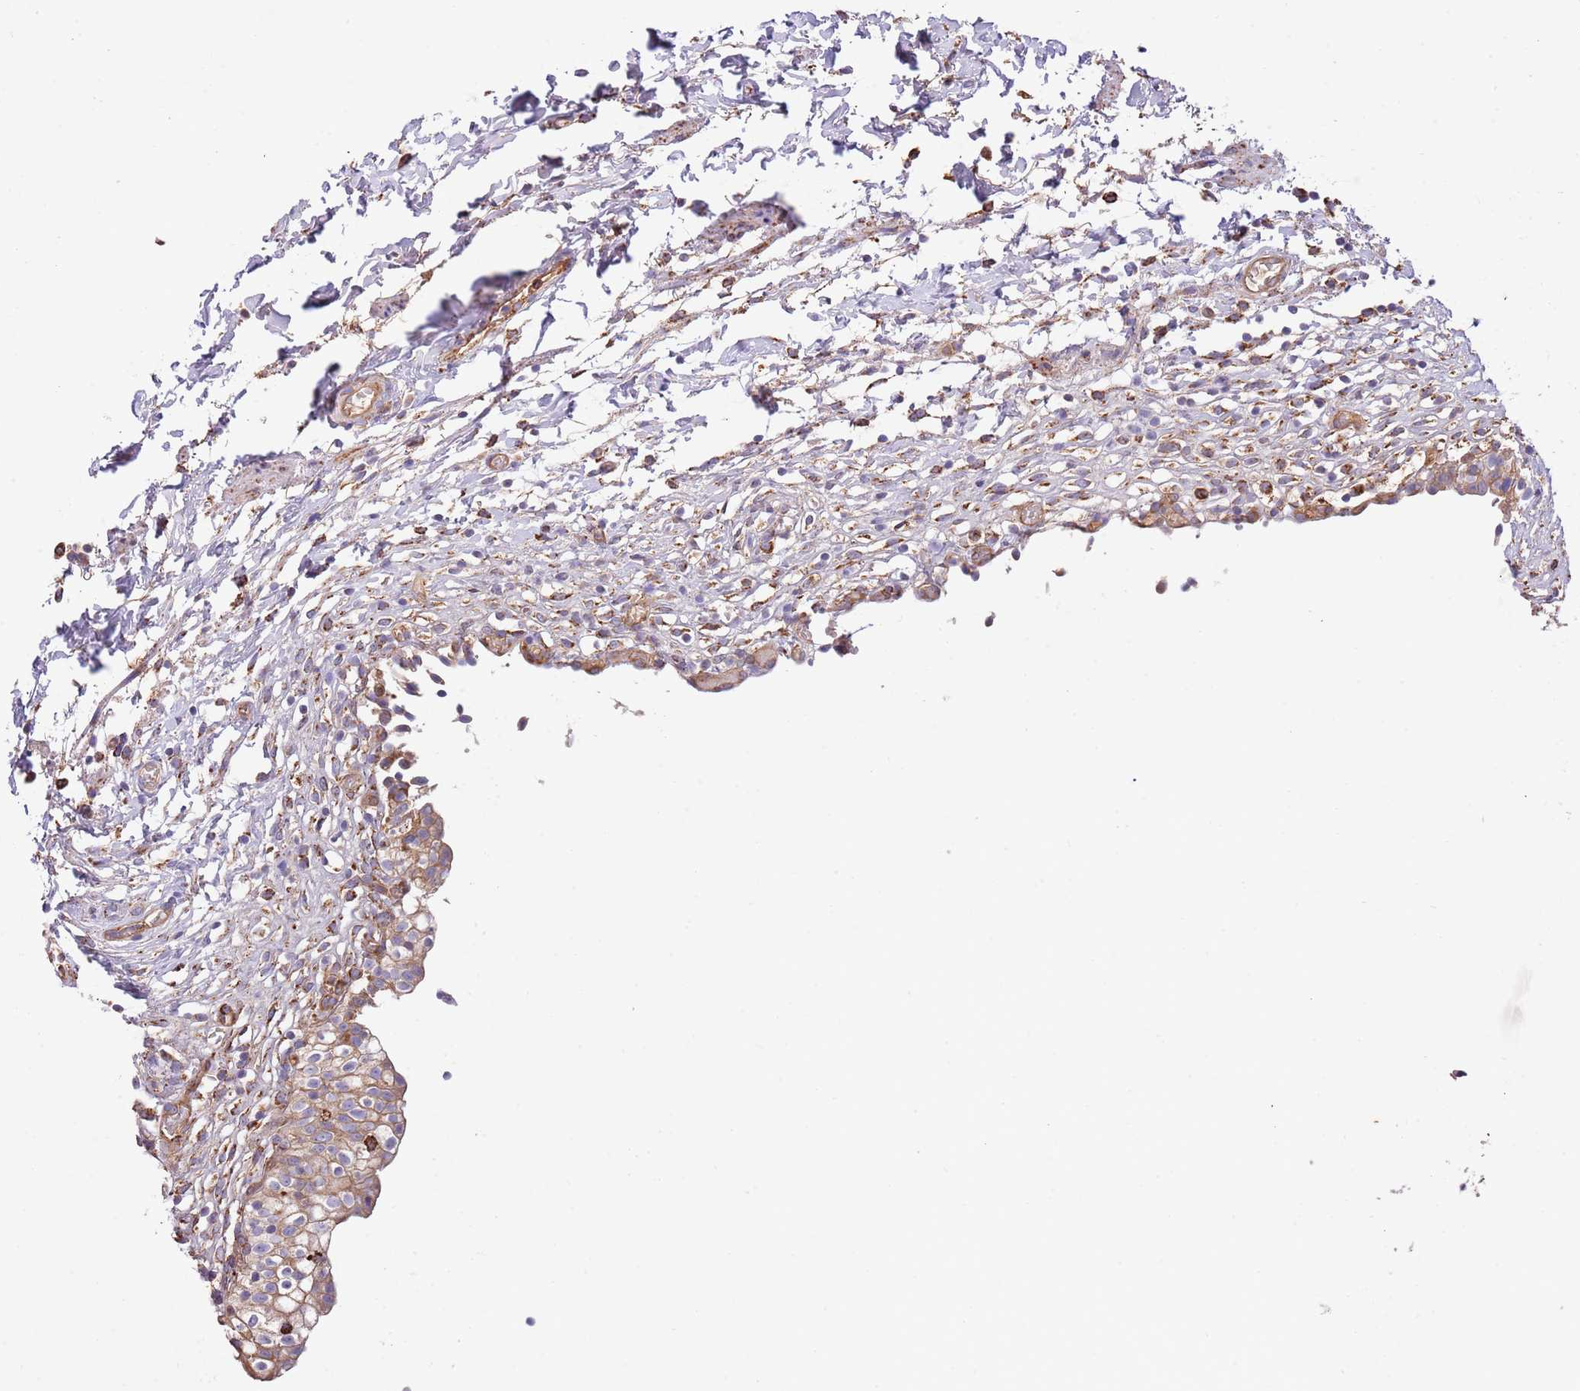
{"staining": {"intensity": "moderate", "quantity": ">75%", "location": "cytoplasmic/membranous"}, "tissue": "urinary bladder", "cell_type": "Urothelial cells", "image_type": "normal", "snomed": [{"axis": "morphology", "description": "Normal tissue, NOS"}, {"axis": "topography", "description": "Urinary bladder"}, {"axis": "topography", "description": "Peripheral nerve tissue"}], "caption": "Immunohistochemistry (IHC) histopathology image of normal urinary bladder: urinary bladder stained using immunohistochemistry (IHC) exhibits medium levels of moderate protein expression localized specifically in the cytoplasmic/membranous of urothelial cells, appearing as a cytoplasmic/membranous brown color.", "gene": "DOCK6", "patient": {"sex": "male", "age": 55}}